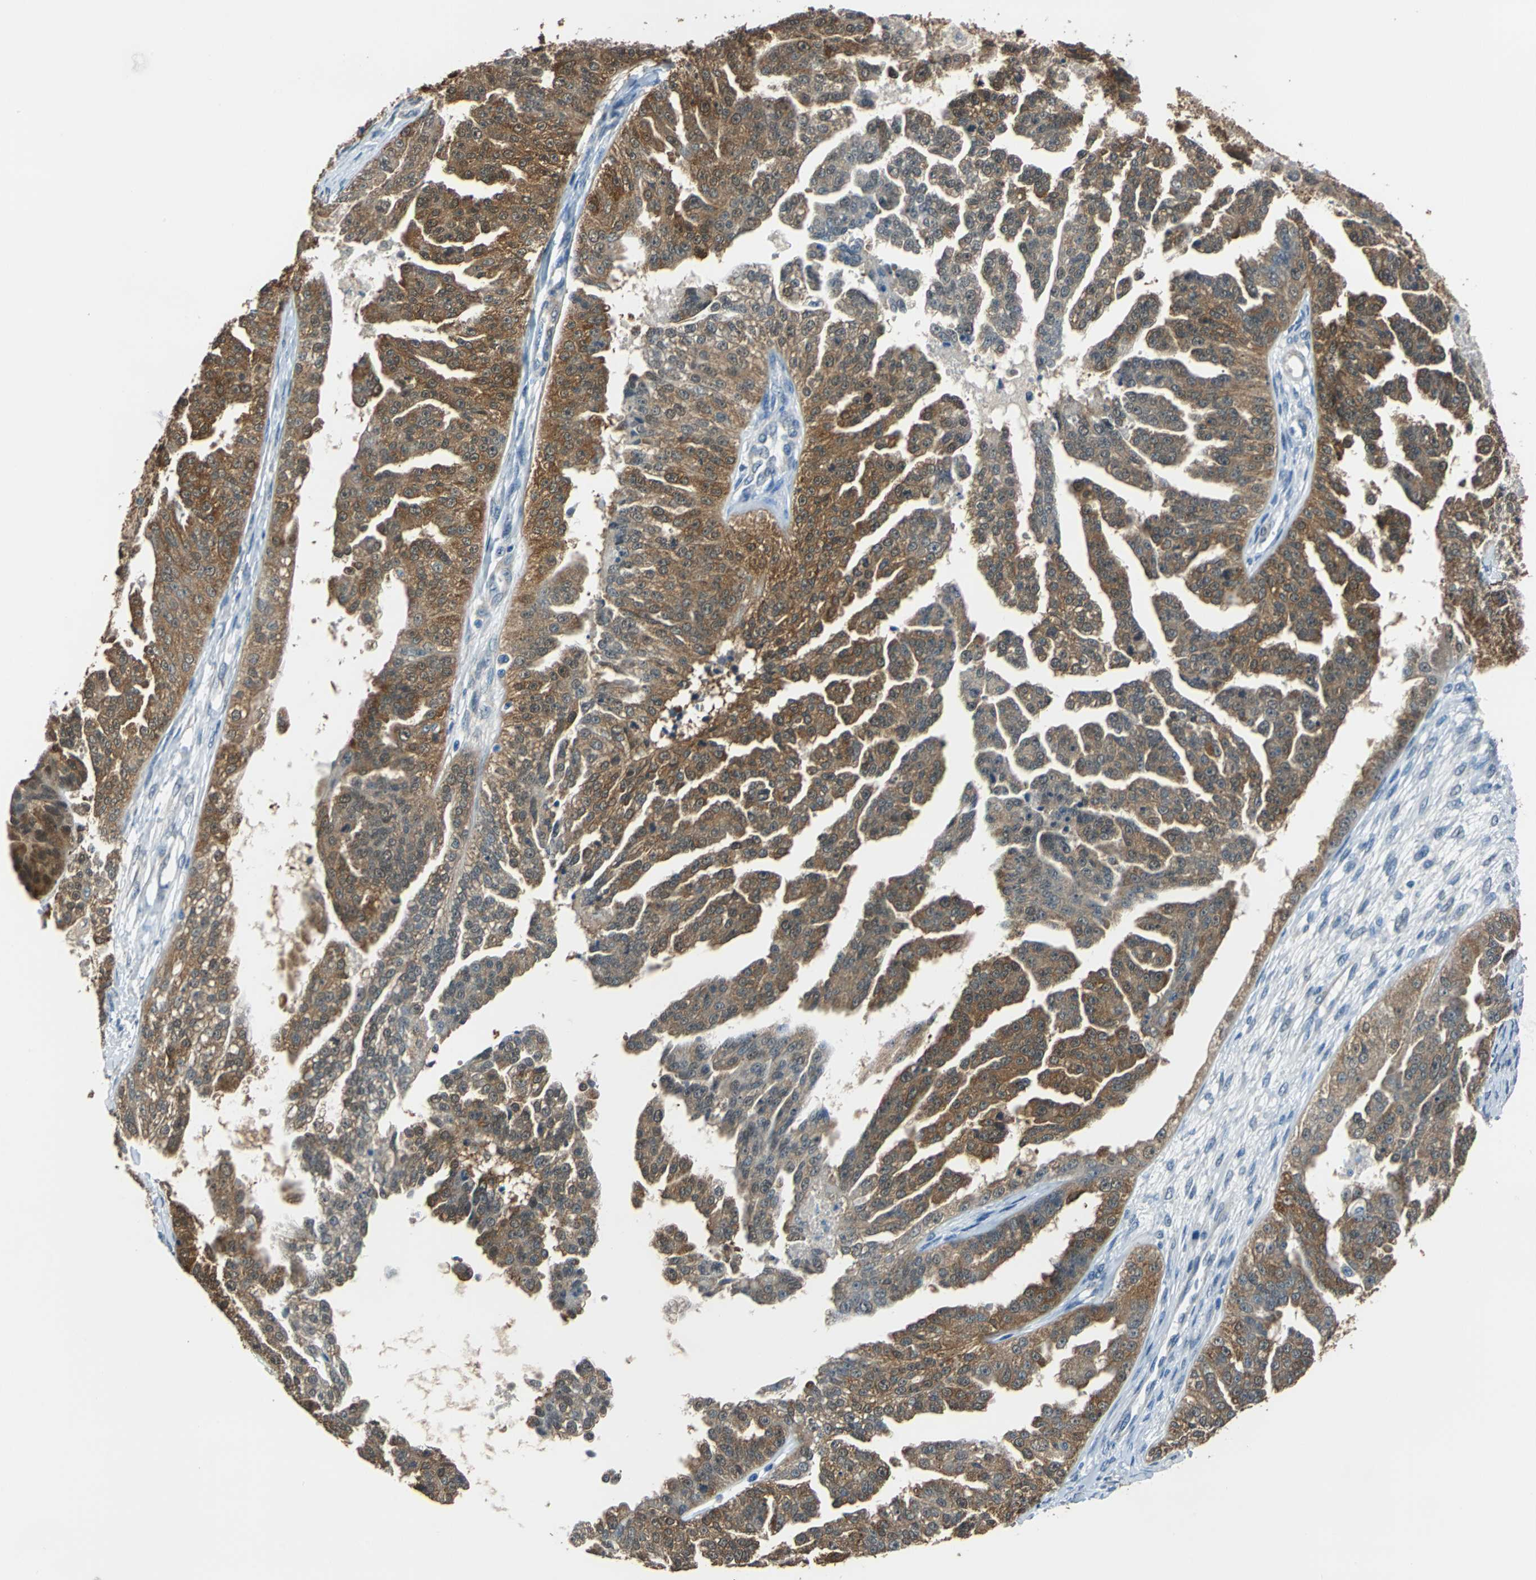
{"staining": {"intensity": "moderate", "quantity": ">75%", "location": "cytoplasmic/membranous"}, "tissue": "ovarian cancer", "cell_type": "Tumor cells", "image_type": "cancer", "snomed": [{"axis": "morphology", "description": "Carcinoma, NOS"}, {"axis": "topography", "description": "Soft tissue"}, {"axis": "topography", "description": "Ovary"}], "caption": "An image showing moderate cytoplasmic/membranous expression in approximately >75% of tumor cells in ovarian cancer (carcinoma), as visualized by brown immunohistochemical staining.", "gene": "FKBP4", "patient": {"sex": "female", "age": 54}}